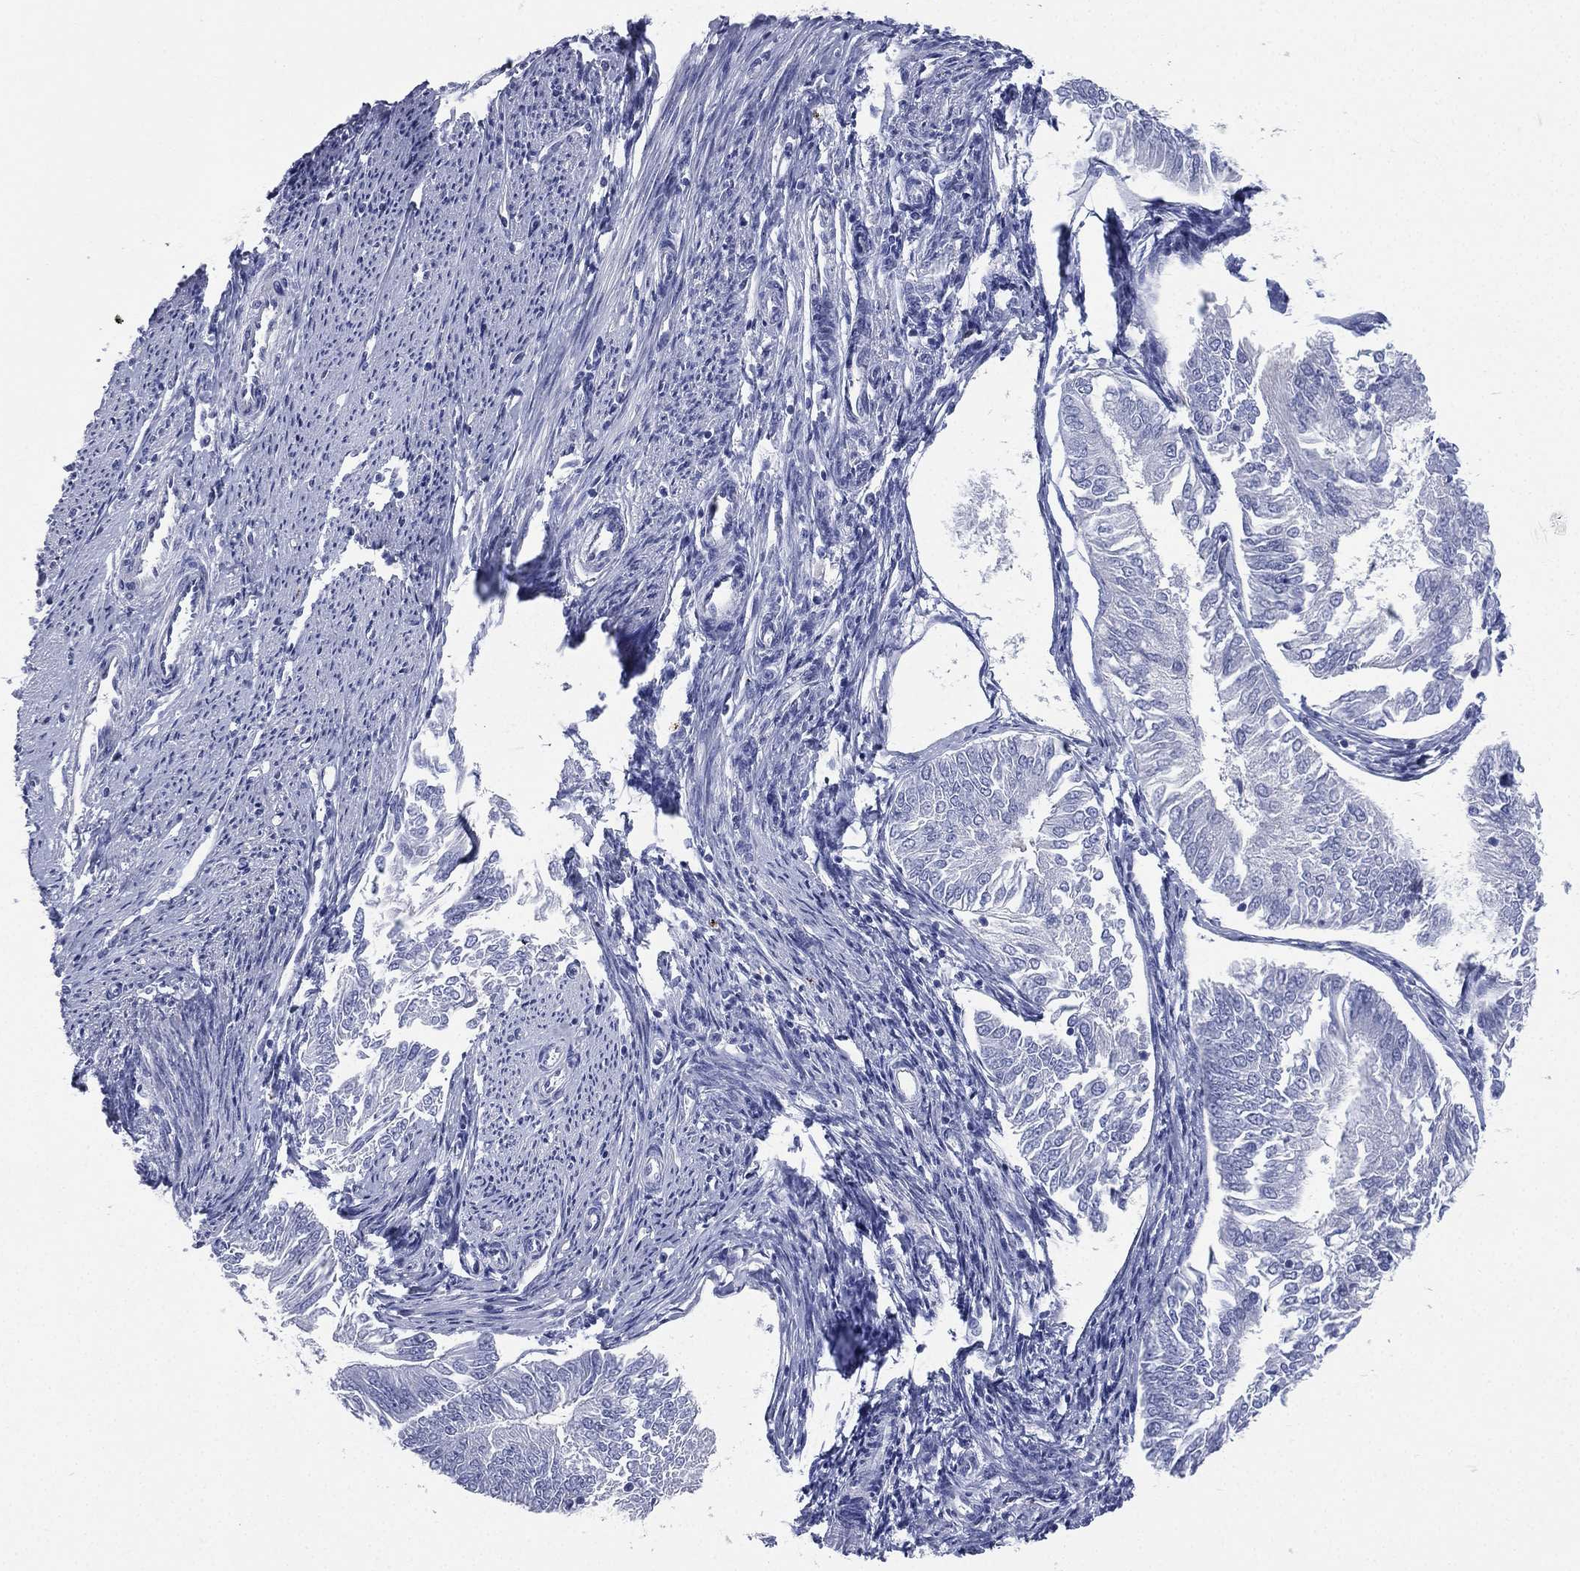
{"staining": {"intensity": "negative", "quantity": "none", "location": "none"}, "tissue": "endometrial cancer", "cell_type": "Tumor cells", "image_type": "cancer", "snomed": [{"axis": "morphology", "description": "Adenocarcinoma, NOS"}, {"axis": "topography", "description": "Endometrium"}], "caption": "Immunohistochemistry (IHC) image of neoplastic tissue: human adenocarcinoma (endometrial) stained with DAB (3,3'-diaminobenzidine) reveals no significant protein staining in tumor cells.", "gene": "CD22", "patient": {"sex": "female", "age": 58}}